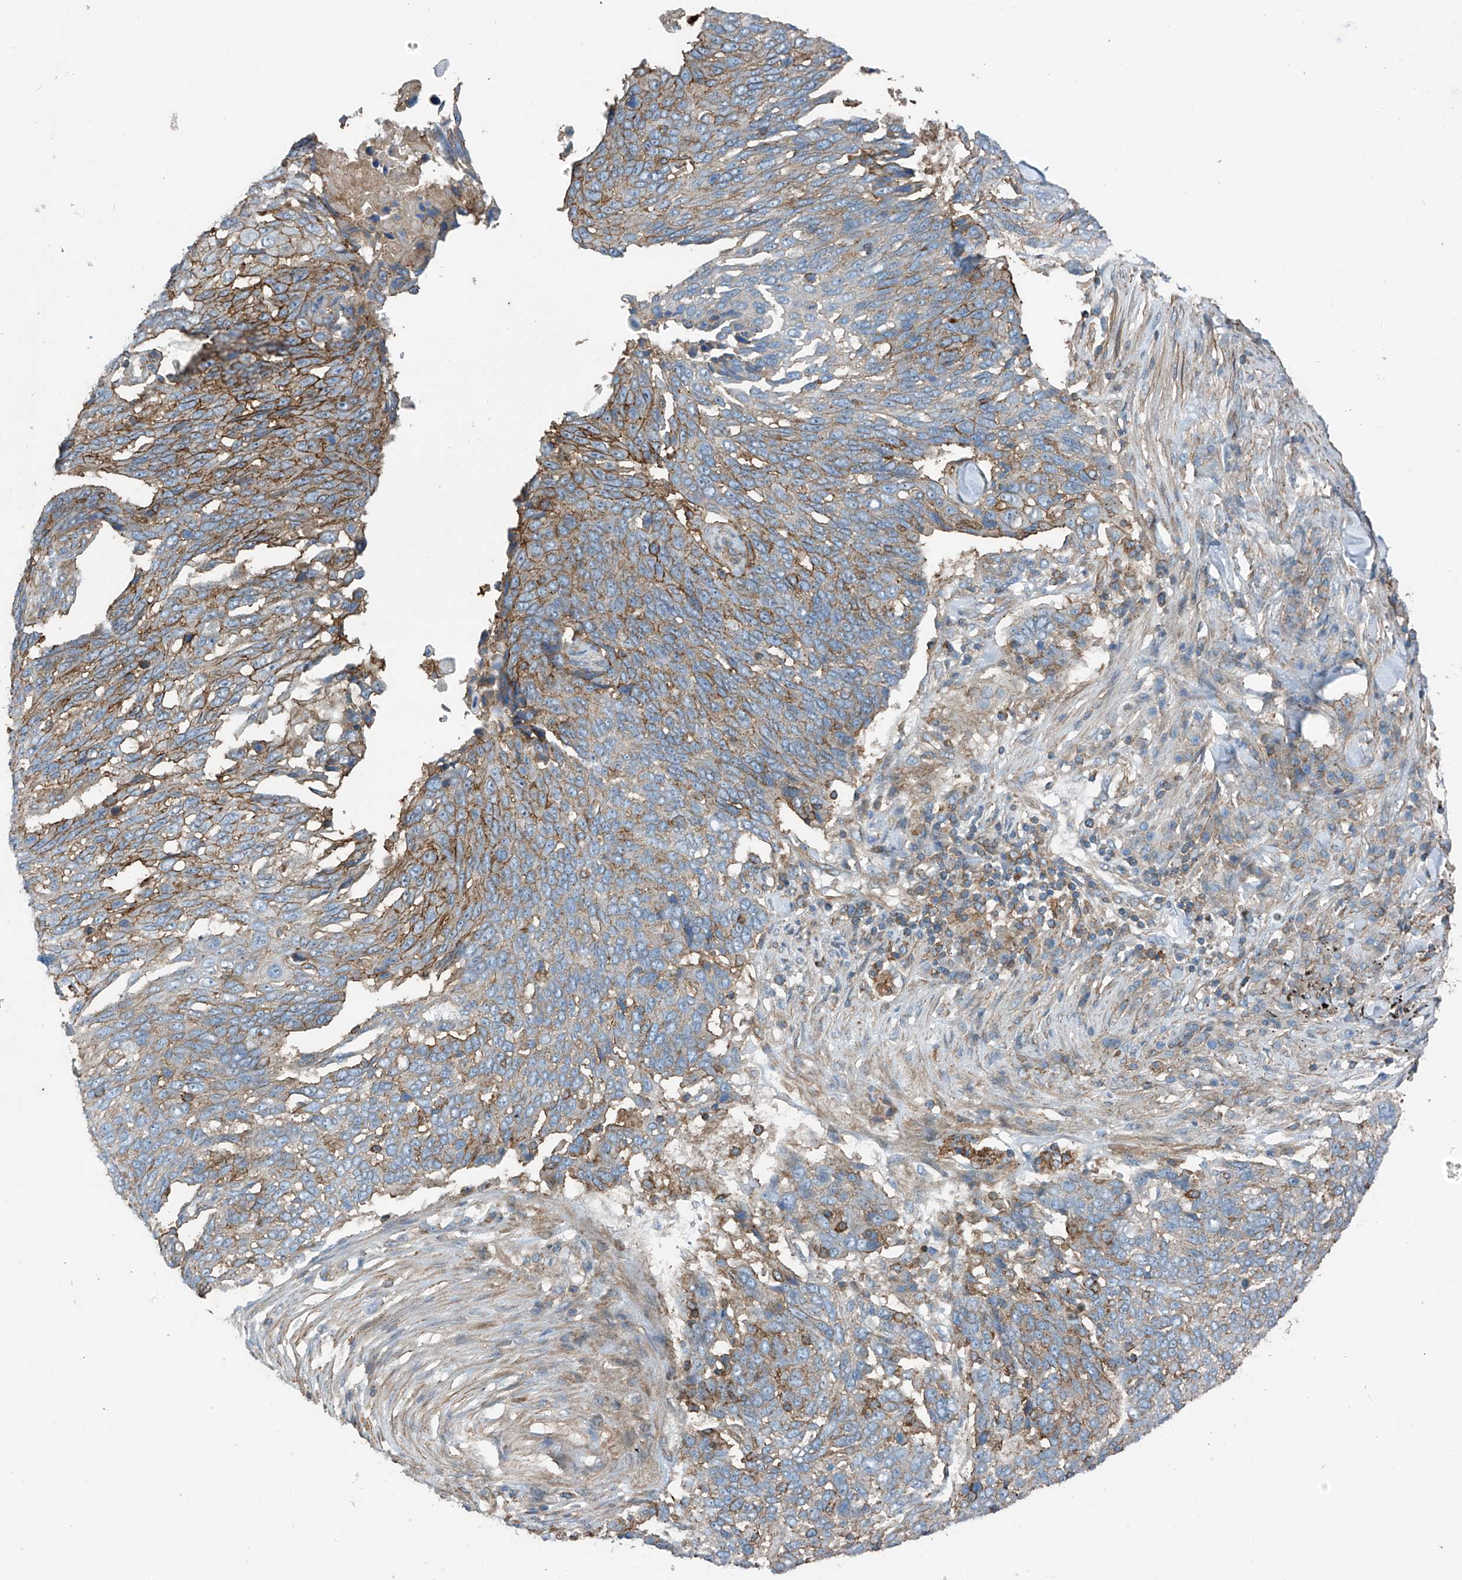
{"staining": {"intensity": "moderate", "quantity": "<25%", "location": "cytoplasmic/membranous"}, "tissue": "lung cancer", "cell_type": "Tumor cells", "image_type": "cancer", "snomed": [{"axis": "morphology", "description": "Squamous cell carcinoma, NOS"}, {"axis": "topography", "description": "Lung"}], "caption": "There is low levels of moderate cytoplasmic/membranous positivity in tumor cells of lung squamous cell carcinoma, as demonstrated by immunohistochemical staining (brown color).", "gene": "SLC1A5", "patient": {"sex": "male", "age": 66}}